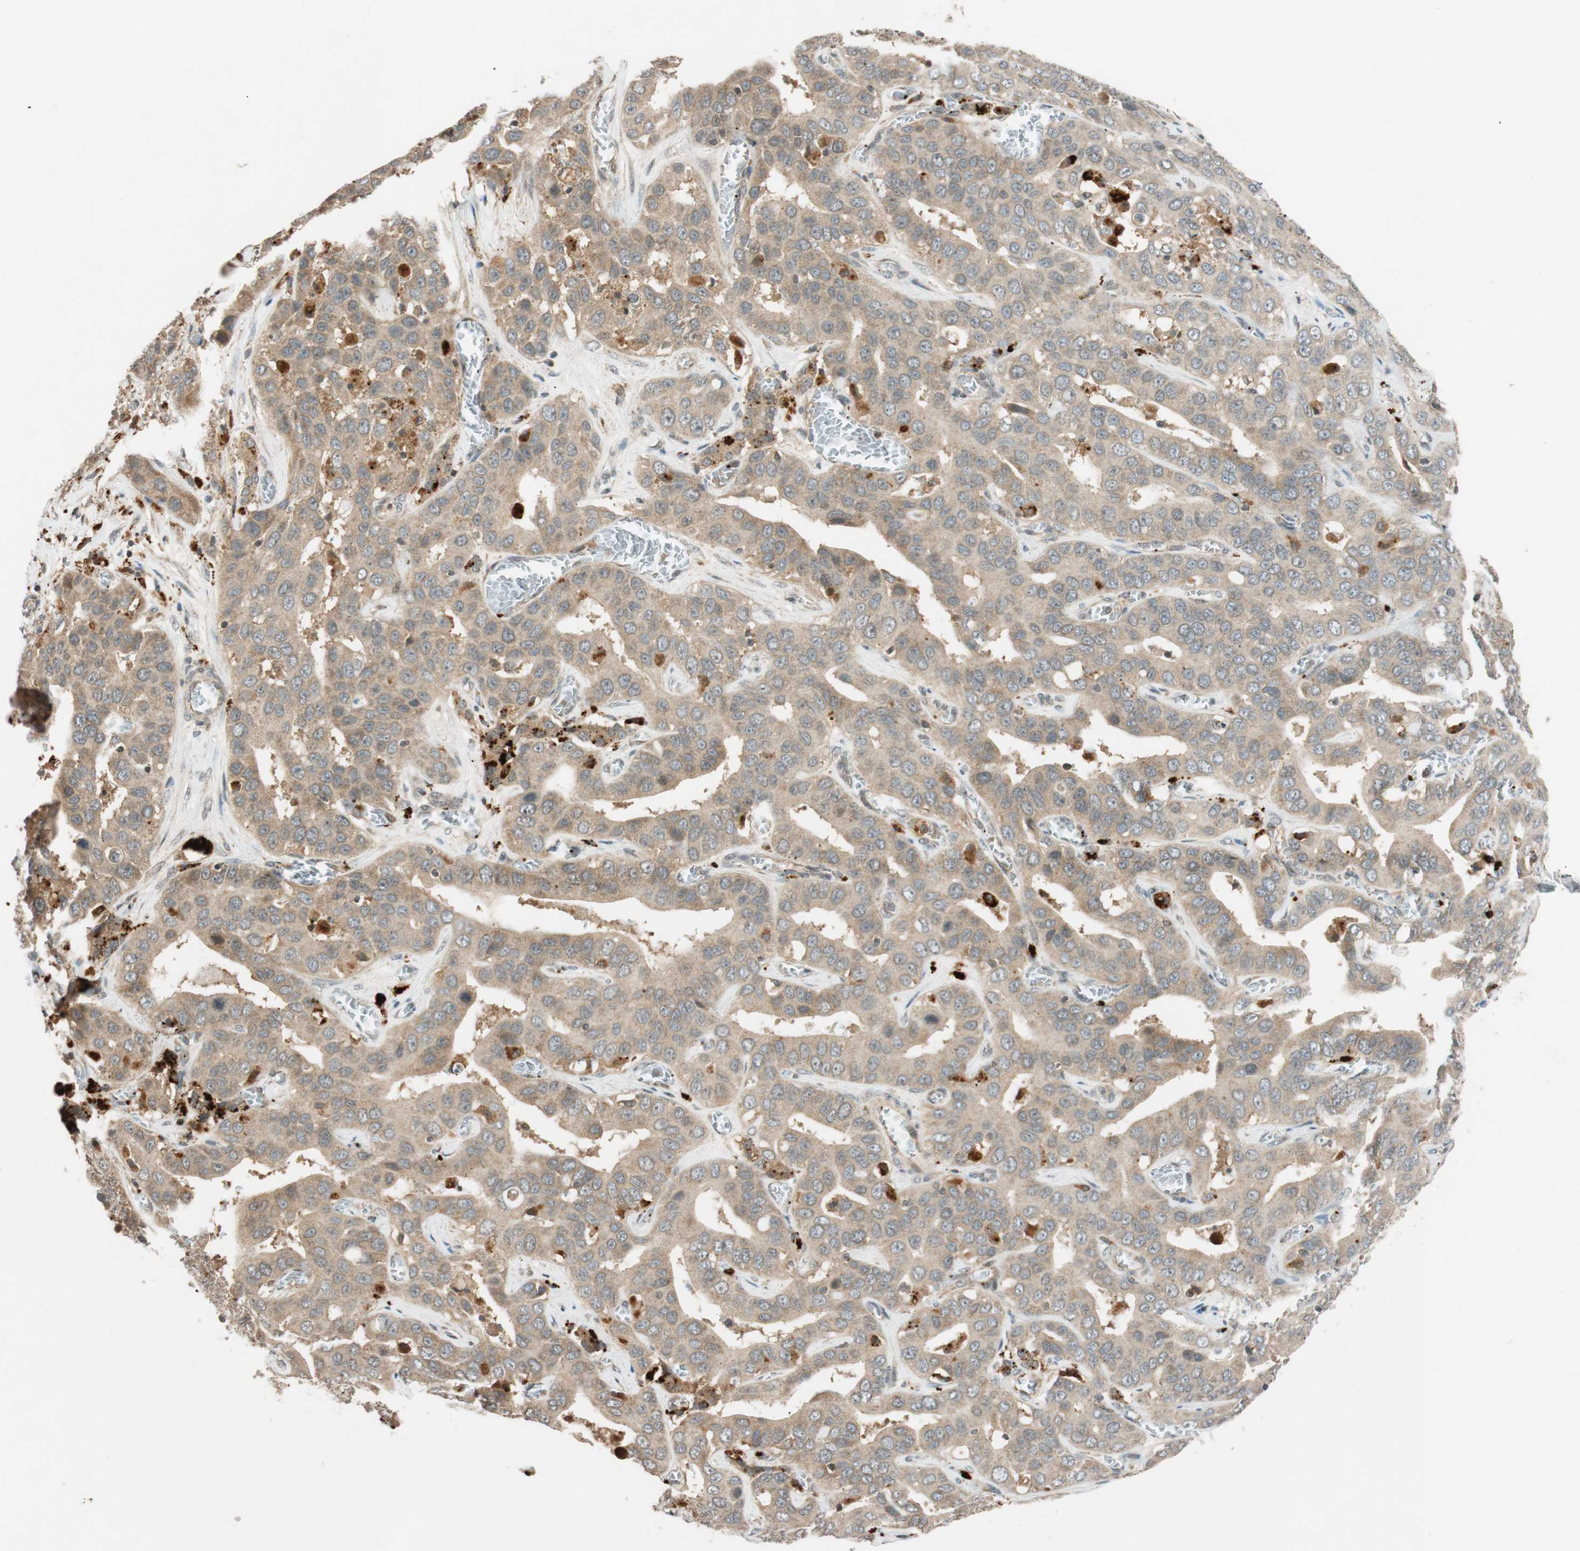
{"staining": {"intensity": "weak", "quantity": ">75%", "location": "cytoplasmic/membranous"}, "tissue": "liver cancer", "cell_type": "Tumor cells", "image_type": "cancer", "snomed": [{"axis": "morphology", "description": "Cholangiocarcinoma"}, {"axis": "topography", "description": "Liver"}], "caption": "Human cholangiocarcinoma (liver) stained for a protein (brown) reveals weak cytoplasmic/membranous positive positivity in approximately >75% of tumor cells.", "gene": "GLB1", "patient": {"sex": "female", "age": 52}}